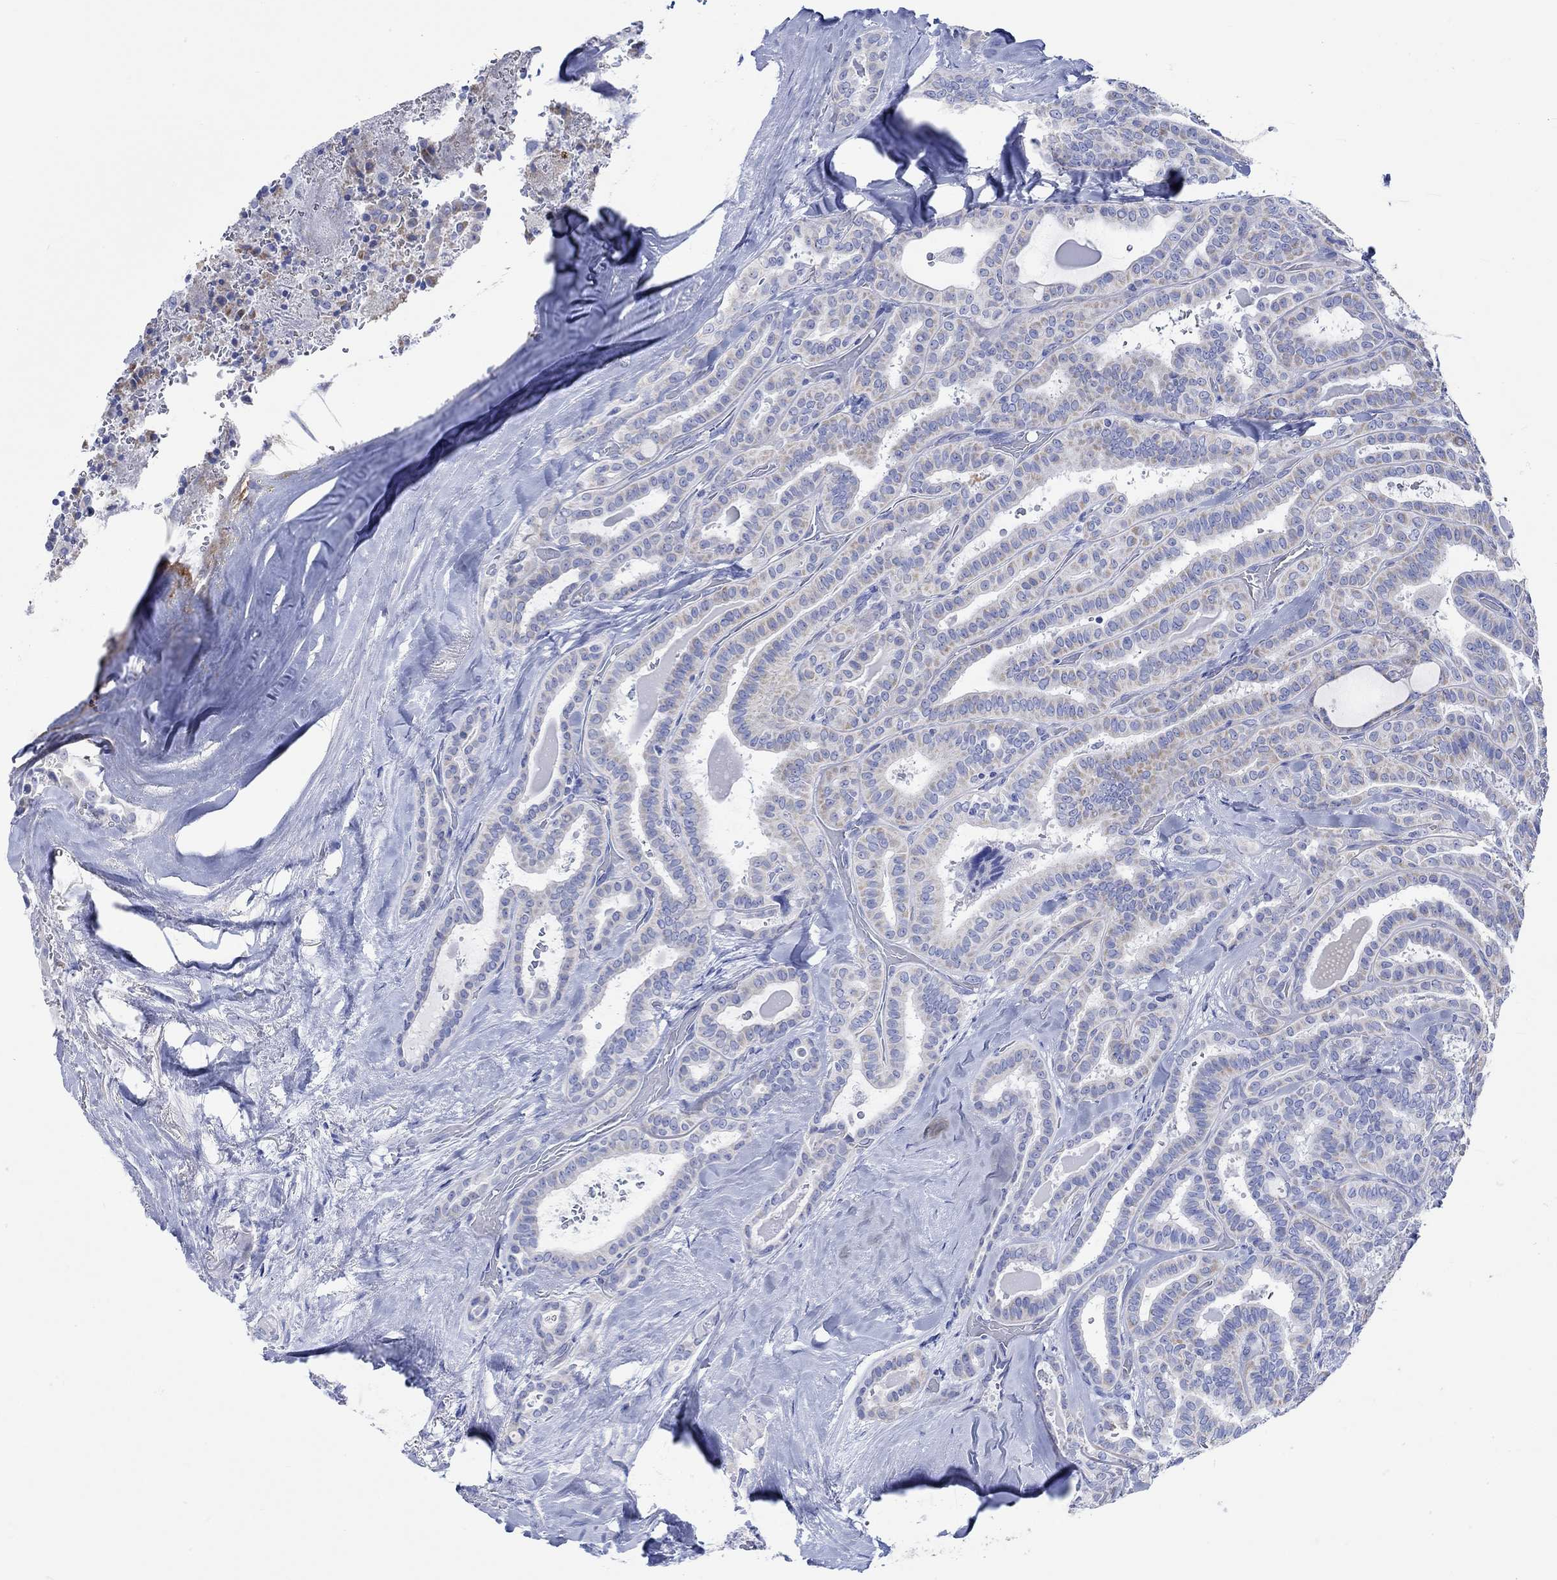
{"staining": {"intensity": "strong", "quantity": "25%-75%", "location": "cytoplasmic/membranous"}, "tissue": "thyroid cancer", "cell_type": "Tumor cells", "image_type": "cancer", "snomed": [{"axis": "morphology", "description": "Papillary adenocarcinoma, NOS"}, {"axis": "topography", "description": "Thyroid gland"}], "caption": "High-power microscopy captured an immunohistochemistry (IHC) photomicrograph of papillary adenocarcinoma (thyroid), revealing strong cytoplasmic/membranous positivity in about 25%-75% of tumor cells. Immunohistochemistry stains the protein of interest in brown and the nuclei are stained blue.", "gene": "CPLX2", "patient": {"sex": "female", "age": 39}}